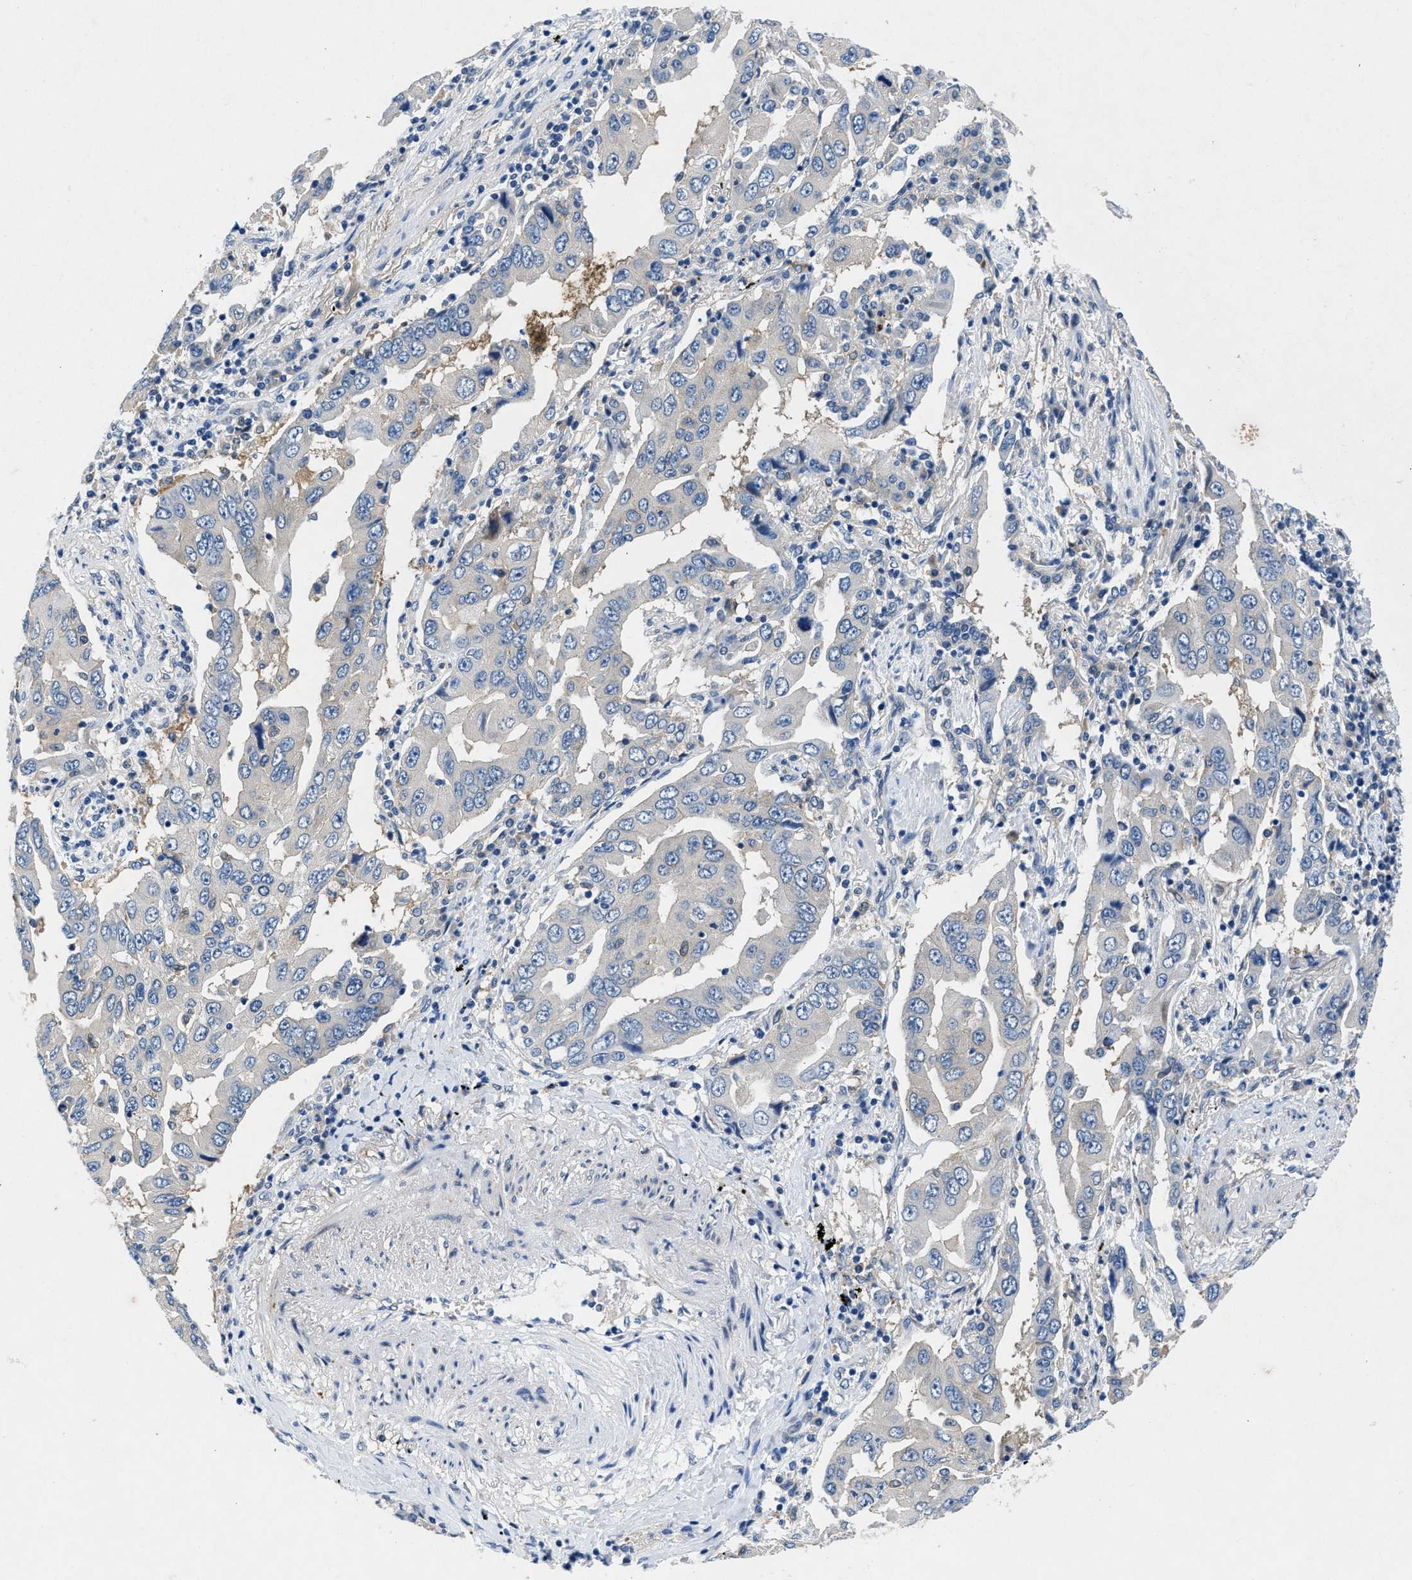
{"staining": {"intensity": "negative", "quantity": "none", "location": "none"}, "tissue": "lung cancer", "cell_type": "Tumor cells", "image_type": "cancer", "snomed": [{"axis": "morphology", "description": "Adenocarcinoma, NOS"}, {"axis": "topography", "description": "Lung"}], "caption": "The micrograph demonstrates no staining of tumor cells in lung adenocarcinoma.", "gene": "COPS2", "patient": {"sex": "female", "age": 65}}